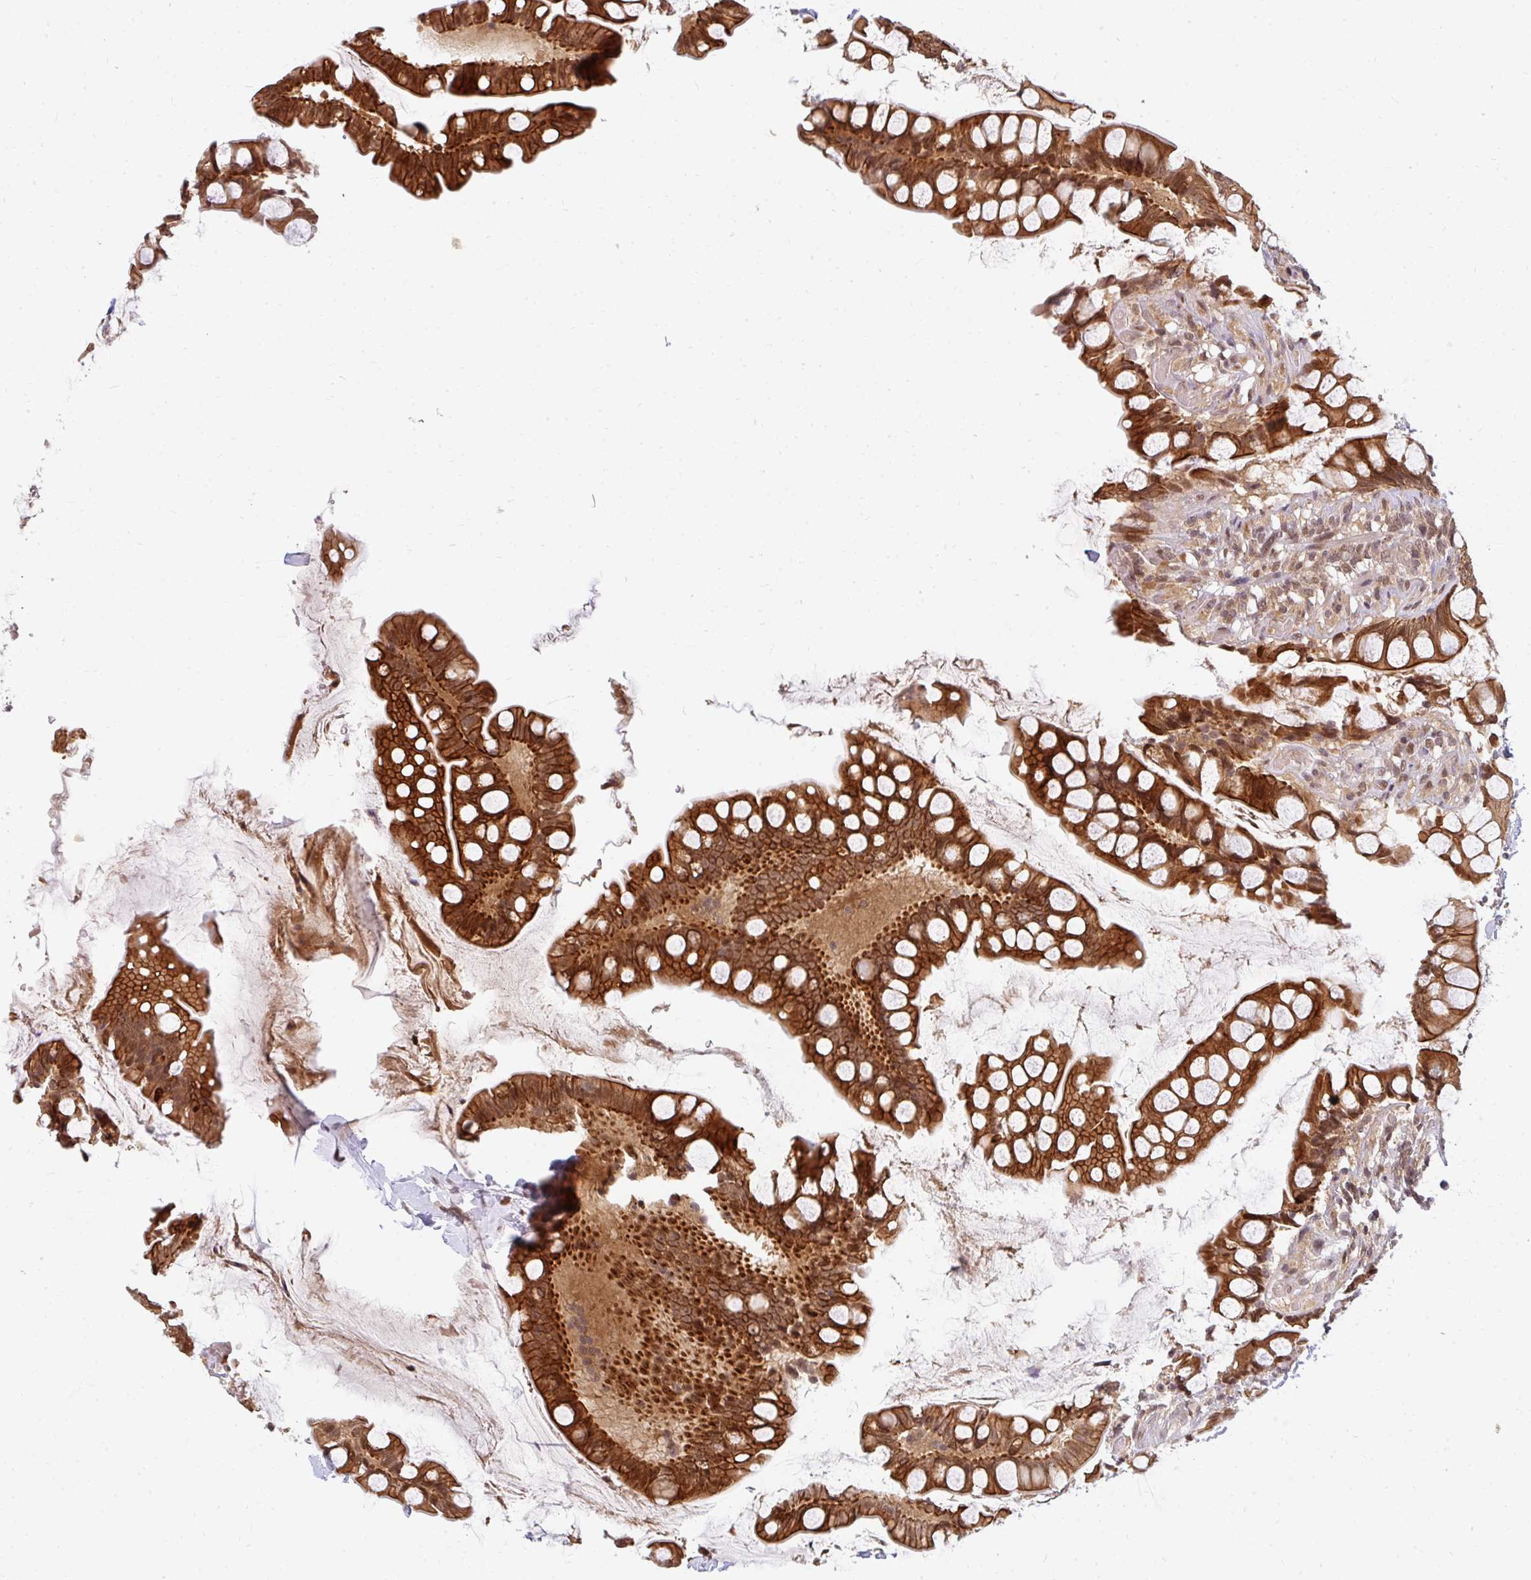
{"staining": {"intensity": "strong", "quantity": ">75%", "location": "cytoplasmic/membranous,nuclear"}, "tissue": "small intestine", "cell_type": "Glandular cells", "image_type": "normal", "snomed": [{"axis": "morphology", "description": "Normal tissue, NOS"}, {"axis": "topography", "description": "Small intestine"}], "caption": "High-power microscopy captured an IHC photomicrograph of unremarkable small intestine, revealing strong cytoplasmic/membranous,nuclear staining in about >75% of glandular cells.", "gene": "GTF3C6", "patient": {"sex": "male", "age": 70}}